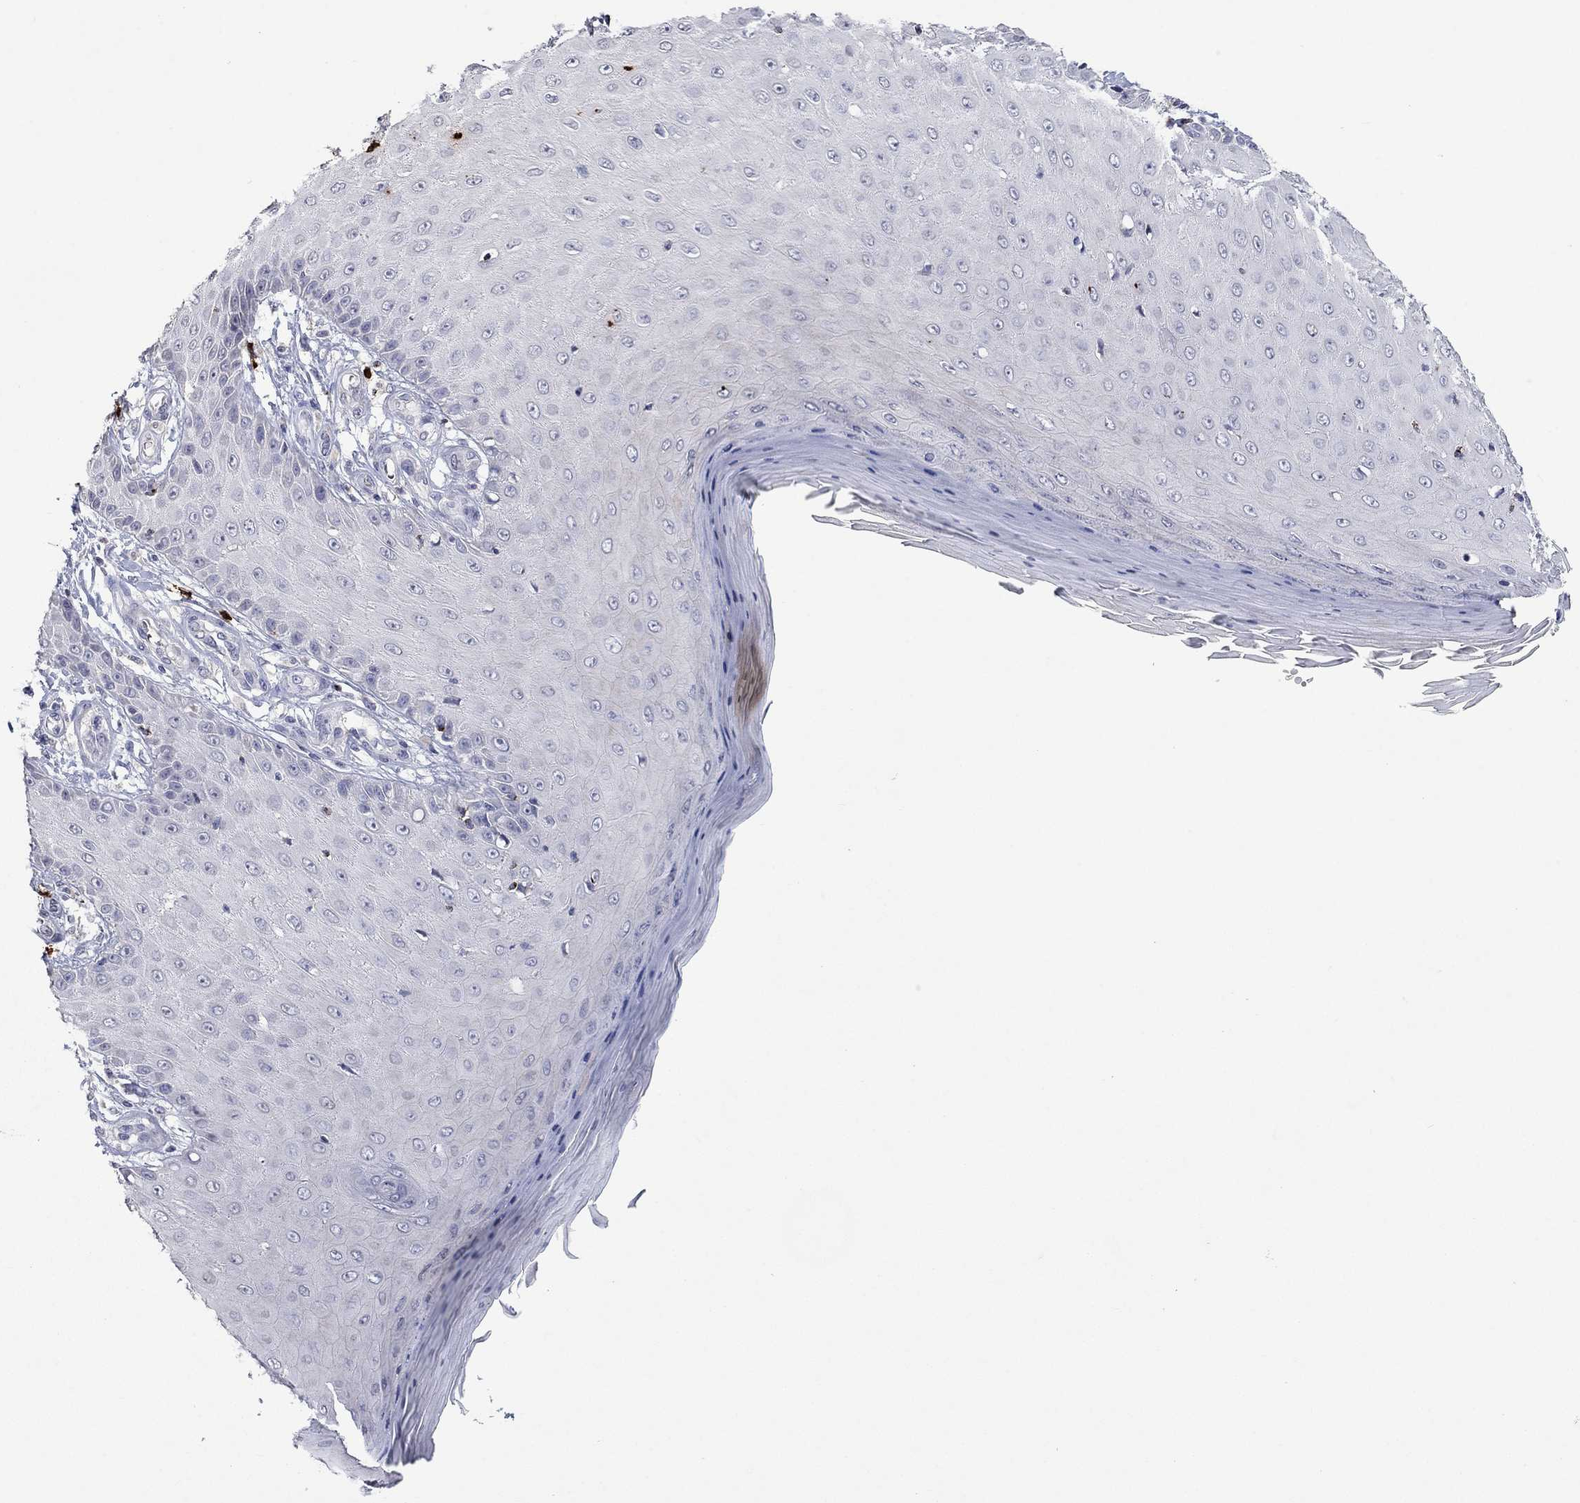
{"staining": {"intensity": "negative", "quantity": "none", "location": "none"}, "tissue": "skin cancer", "cell_type": "Tumor cells", "image_type": "cancer", "snomed": [{"axis": "morphology", "description": "Inflammation, NOS"}, {"axis": "morphology", "description": "Squamous cell carcinoma, NOS"}, {"axis": "topography", "description": "Skin"}], "caption": "Immunohistochemical staining of skin squamous cell carcinoma displays no significant positivity in tumor cells. Nuclei are stained in blue.", "gene": "CCL5", "patient": {"sex": "male", "age": 70}}